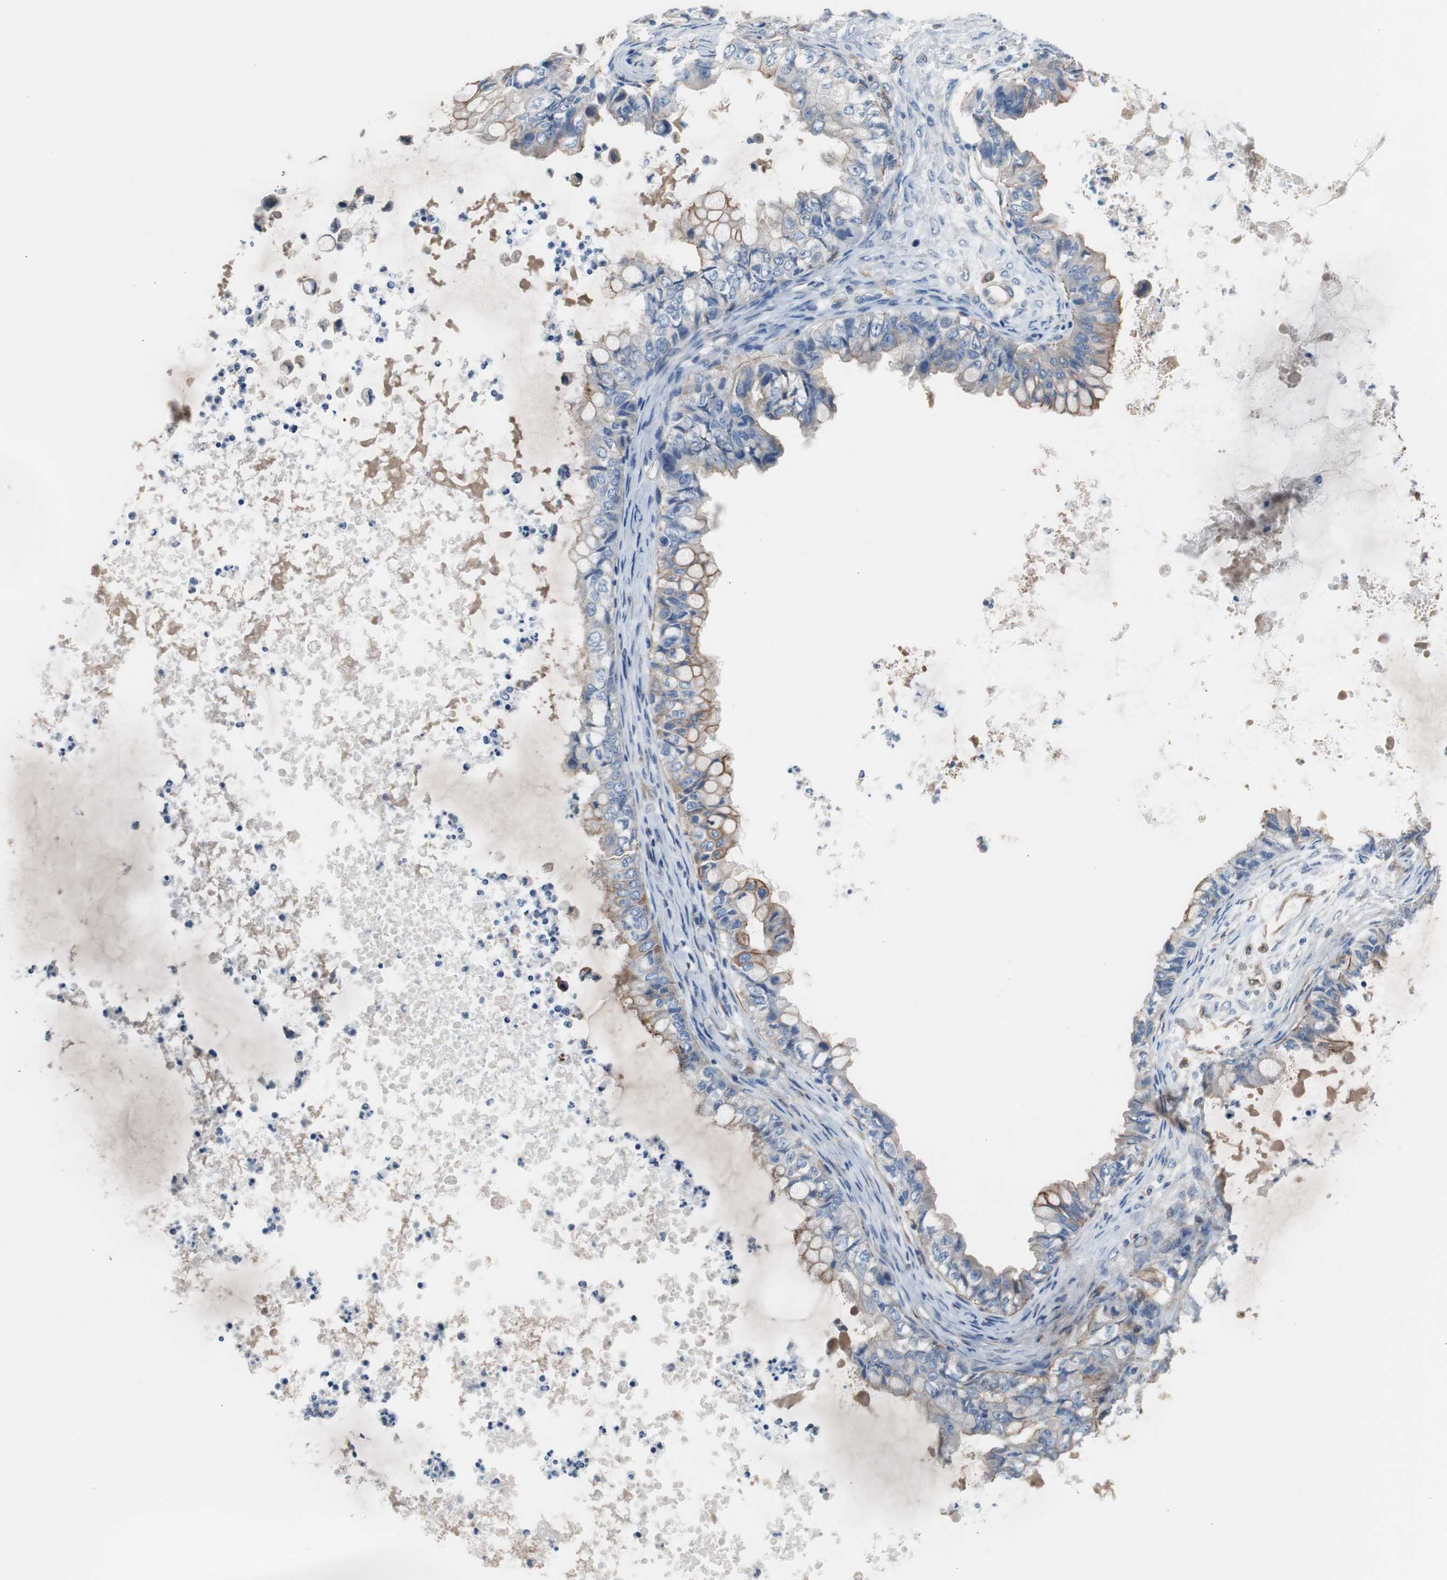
{"staining": {"intensity": "weak", "quantity": "25%-75%", "location": "cytoplasmic/membranous"}, "tissue": "ovarian cancer", "cell_type": "Tumor cells", "image_type": "cancer", "snomed": [{"axis": "morphology", "description": "Cystadenocarcinoma, mucinous, NOS"}, {"axis": "topography", "description": "Ovary"}], "caption": "Mucinous cystadenocarcinoma (ovarian) stained for a protein (brown) exhibits weak cytoplasmic/membranous positive expression in approximately 25%-75% of tumor cells.", "gene": "KIF3B", "patient": {"sex": "female", "age": 80}}